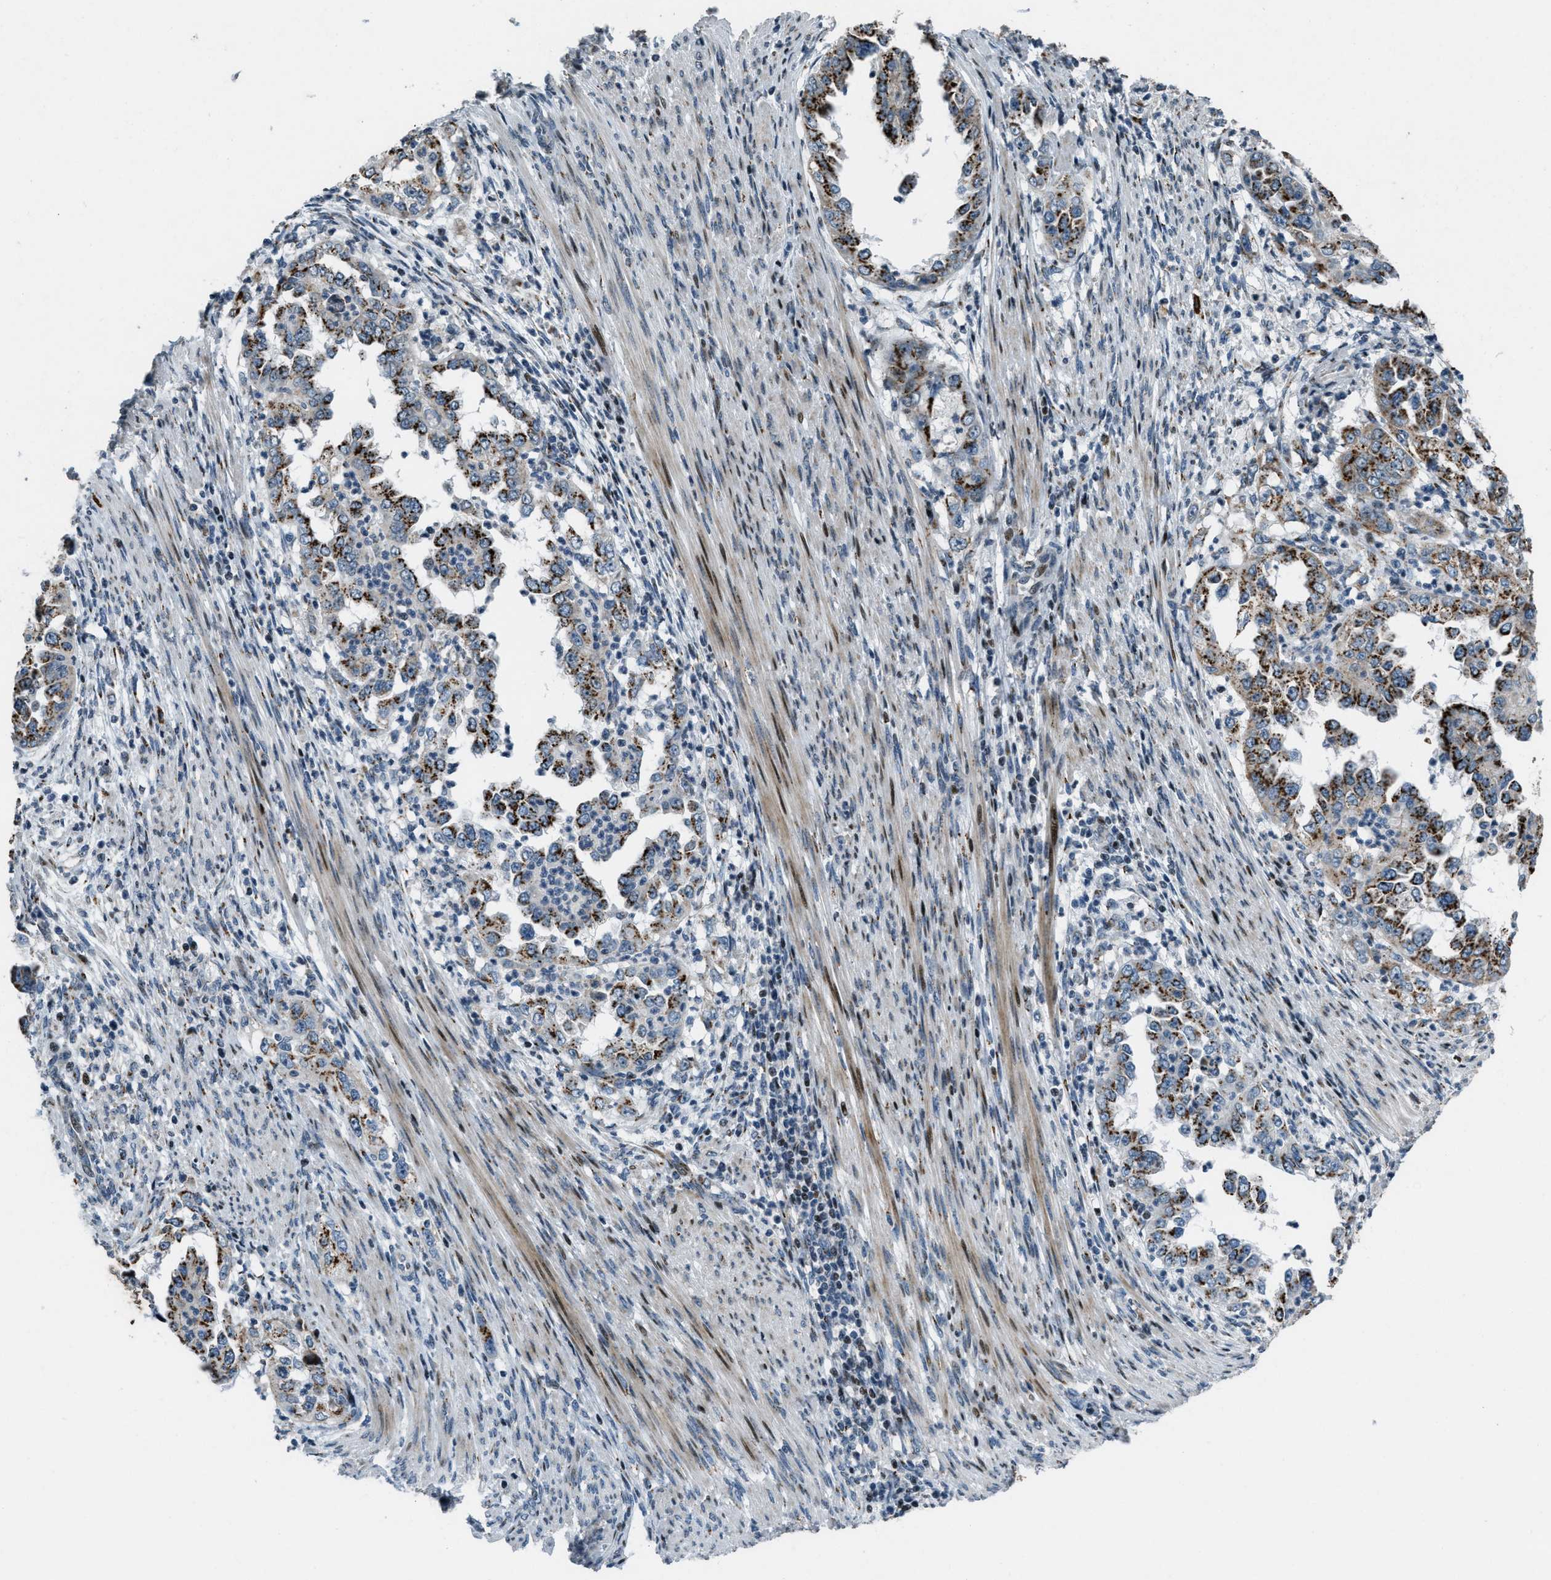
{"staining": {"intensity": "strong", "quantity": "25%-75%", "location": "cytoplasmic/membranous"}, "tissue": "endometrial cancer", "cell_type": "Tumor cells", "image_type": "cancer", "snomed": [{"axis": "morphology", "description": "Adenocarcinoma, NOS"}, {"axis": "topography", "description": "Endometrium"}], "caption": "Adenocarcinoma (endometrial) stained with IHC exhibits strong cytoplasmic/membranous expression in approximately 25%-75% of tumor cells.", "gene": "GPC6", "patient": {"sex": "female", "age": 85}}